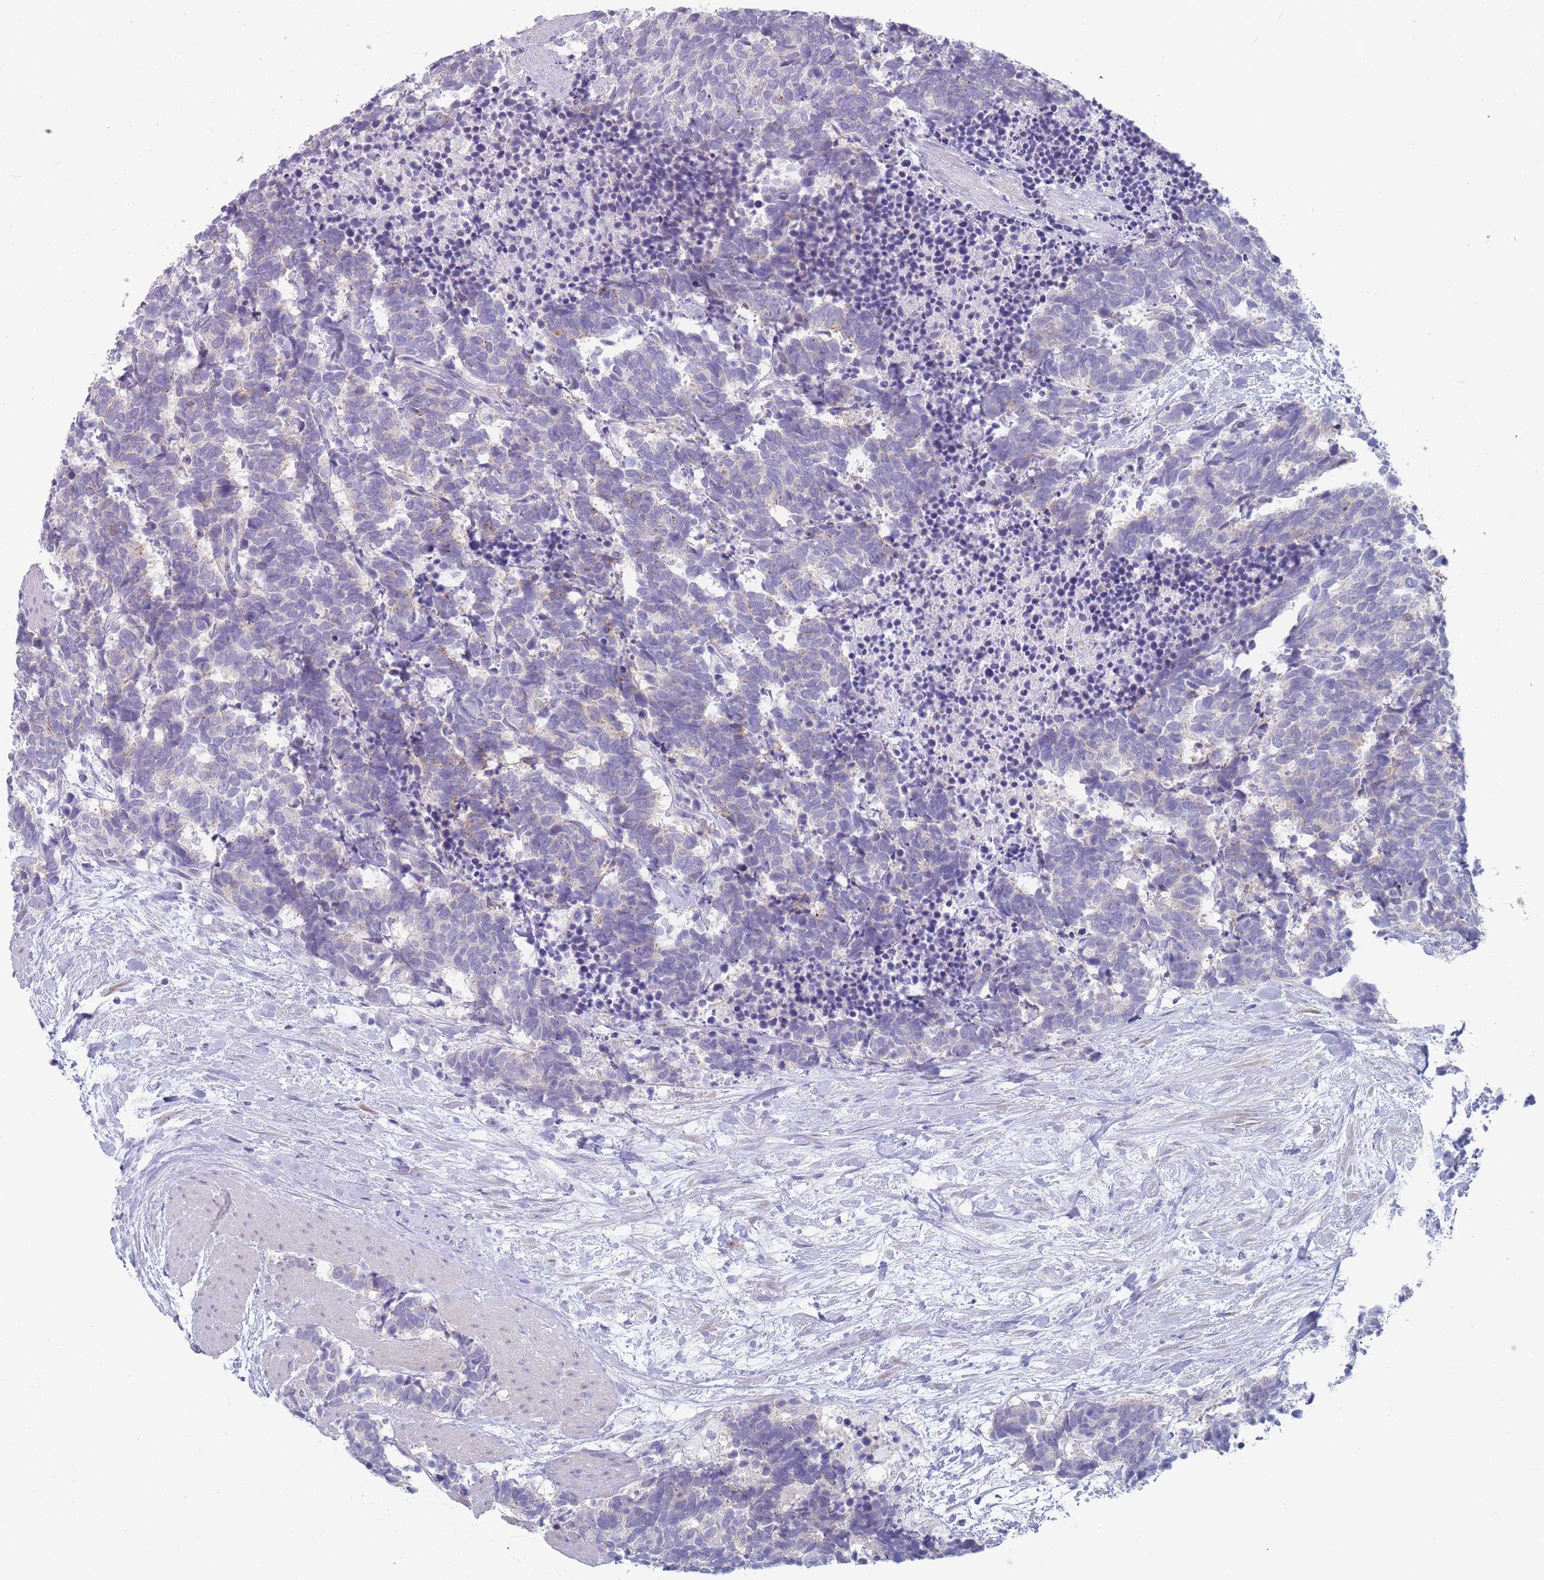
{"staining": {"intensity": "negative", "quantity": "none", "location": "none"}, "tissue": "carcinoid", "cell_type": "Tumor cells", "image_type": "cancer", "snomed": [{"axis": "morphology", "description": "Carcinoma, NOS"}, {"axis": "morphology", "description": "Carcinoid, malignant, NOS"}, {"axis": "topography", "description": "Prostate"}], "caption": "This histopathology image is of carcinoid (malignant) stained with immunohistochemistry (IHC) to label a protein in brown with the nuclei are counter-stained blue. There is no positivity in tumor cells. (DAB immunohistochemistry, high magnification).", "gene": "PIGU", "patient": {"sex": "male", "age": 57}}